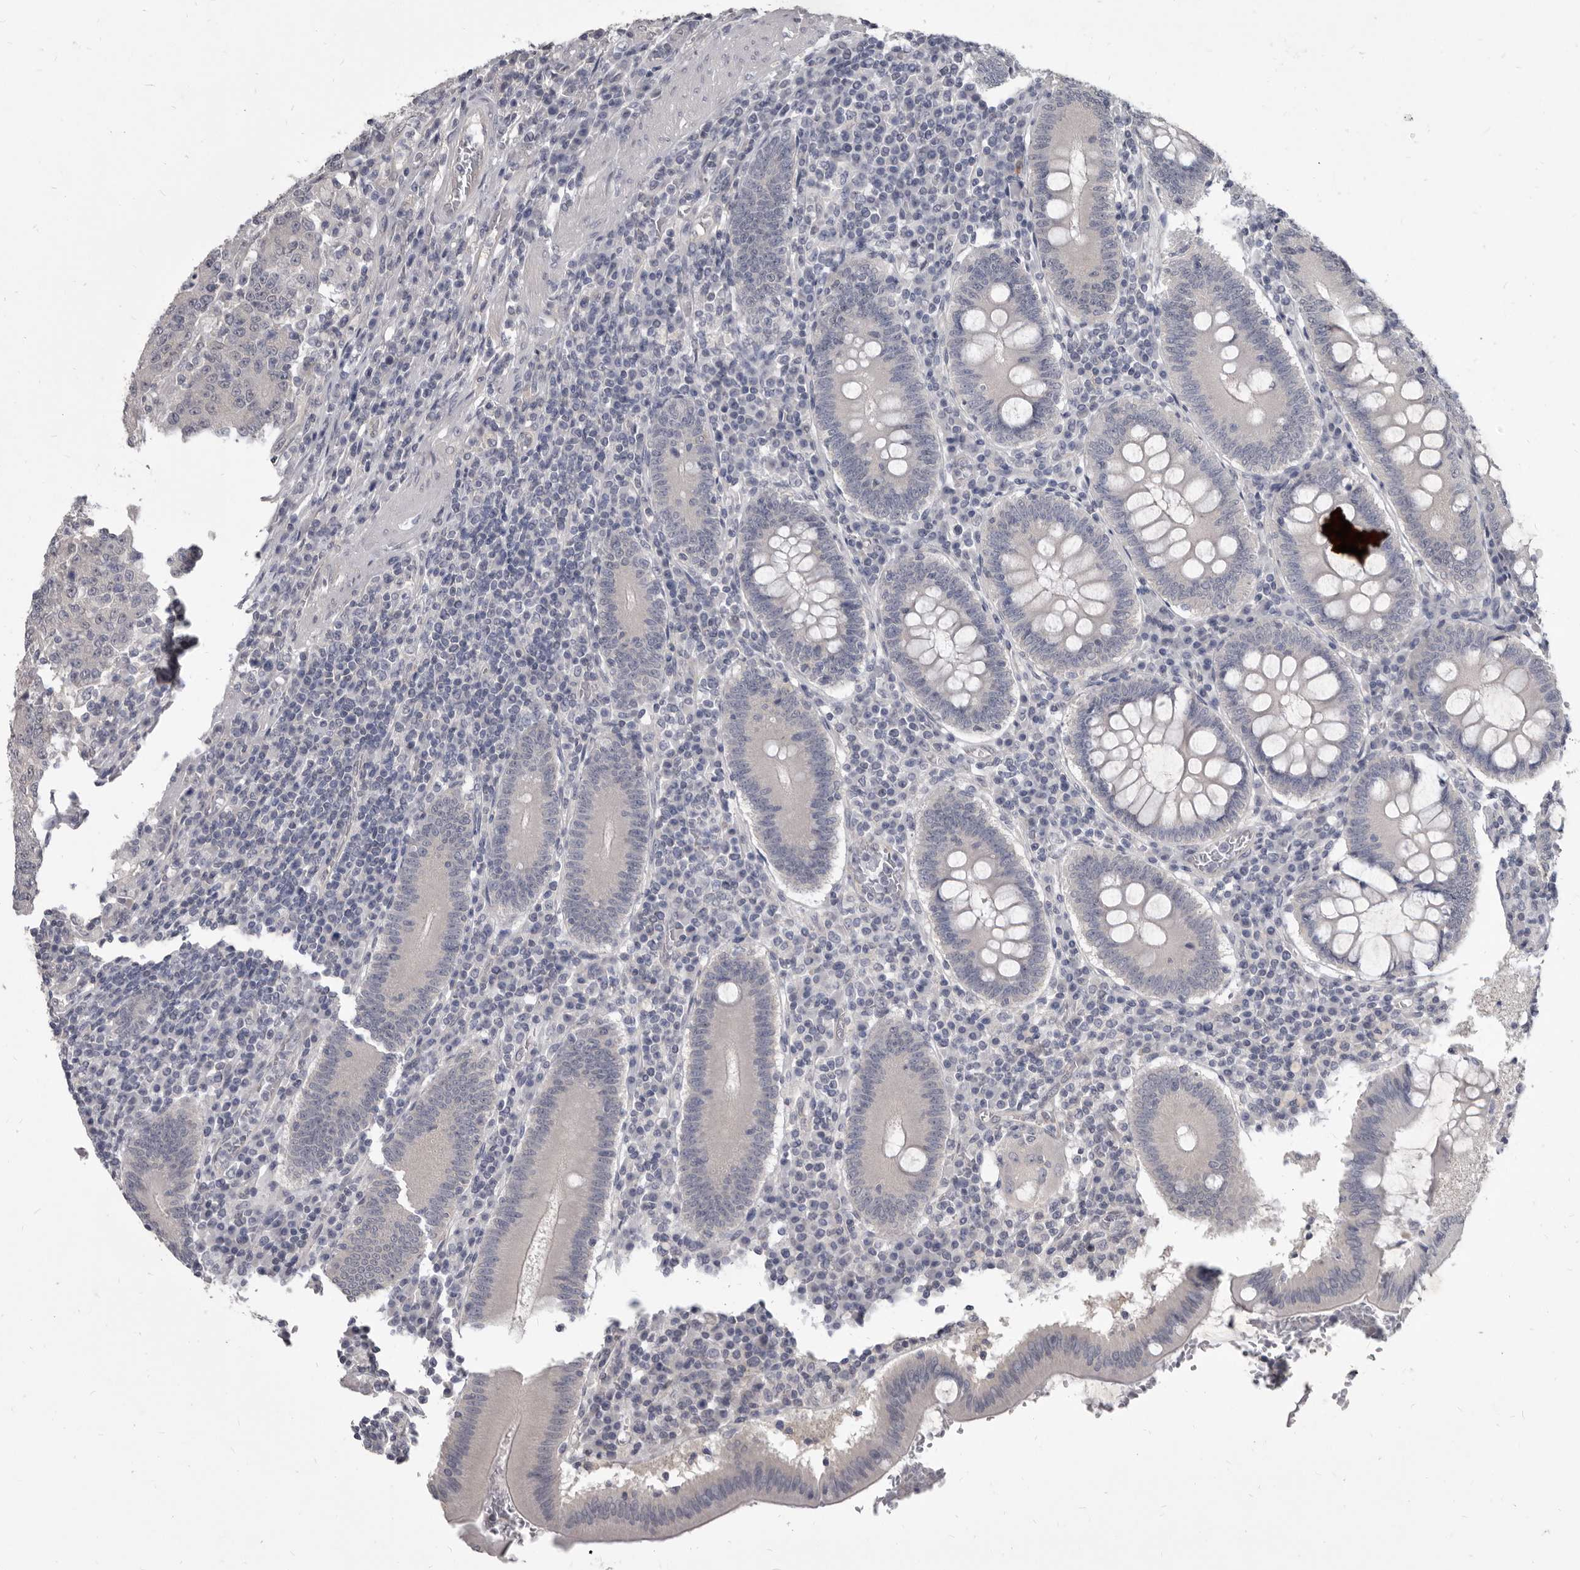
{"staining": {"intensity": "negative", "quantity": "none", "location": "none"}, "tissue": "colorectal cancer", "cell_type": "Tumor cells", "image_type": "cancer", "snomed": [{"axis": "morphology", "description": "Adenocarcinoma, NOS"}, {"axis": "topography", "description": "Colon"}], "caption": "Micrograph shows no protein positivity in tumor cells of colorectal adenocarcinoma tissue.", "gene": "GSK3B", "patient": {"sex": "female", "age": 75}}